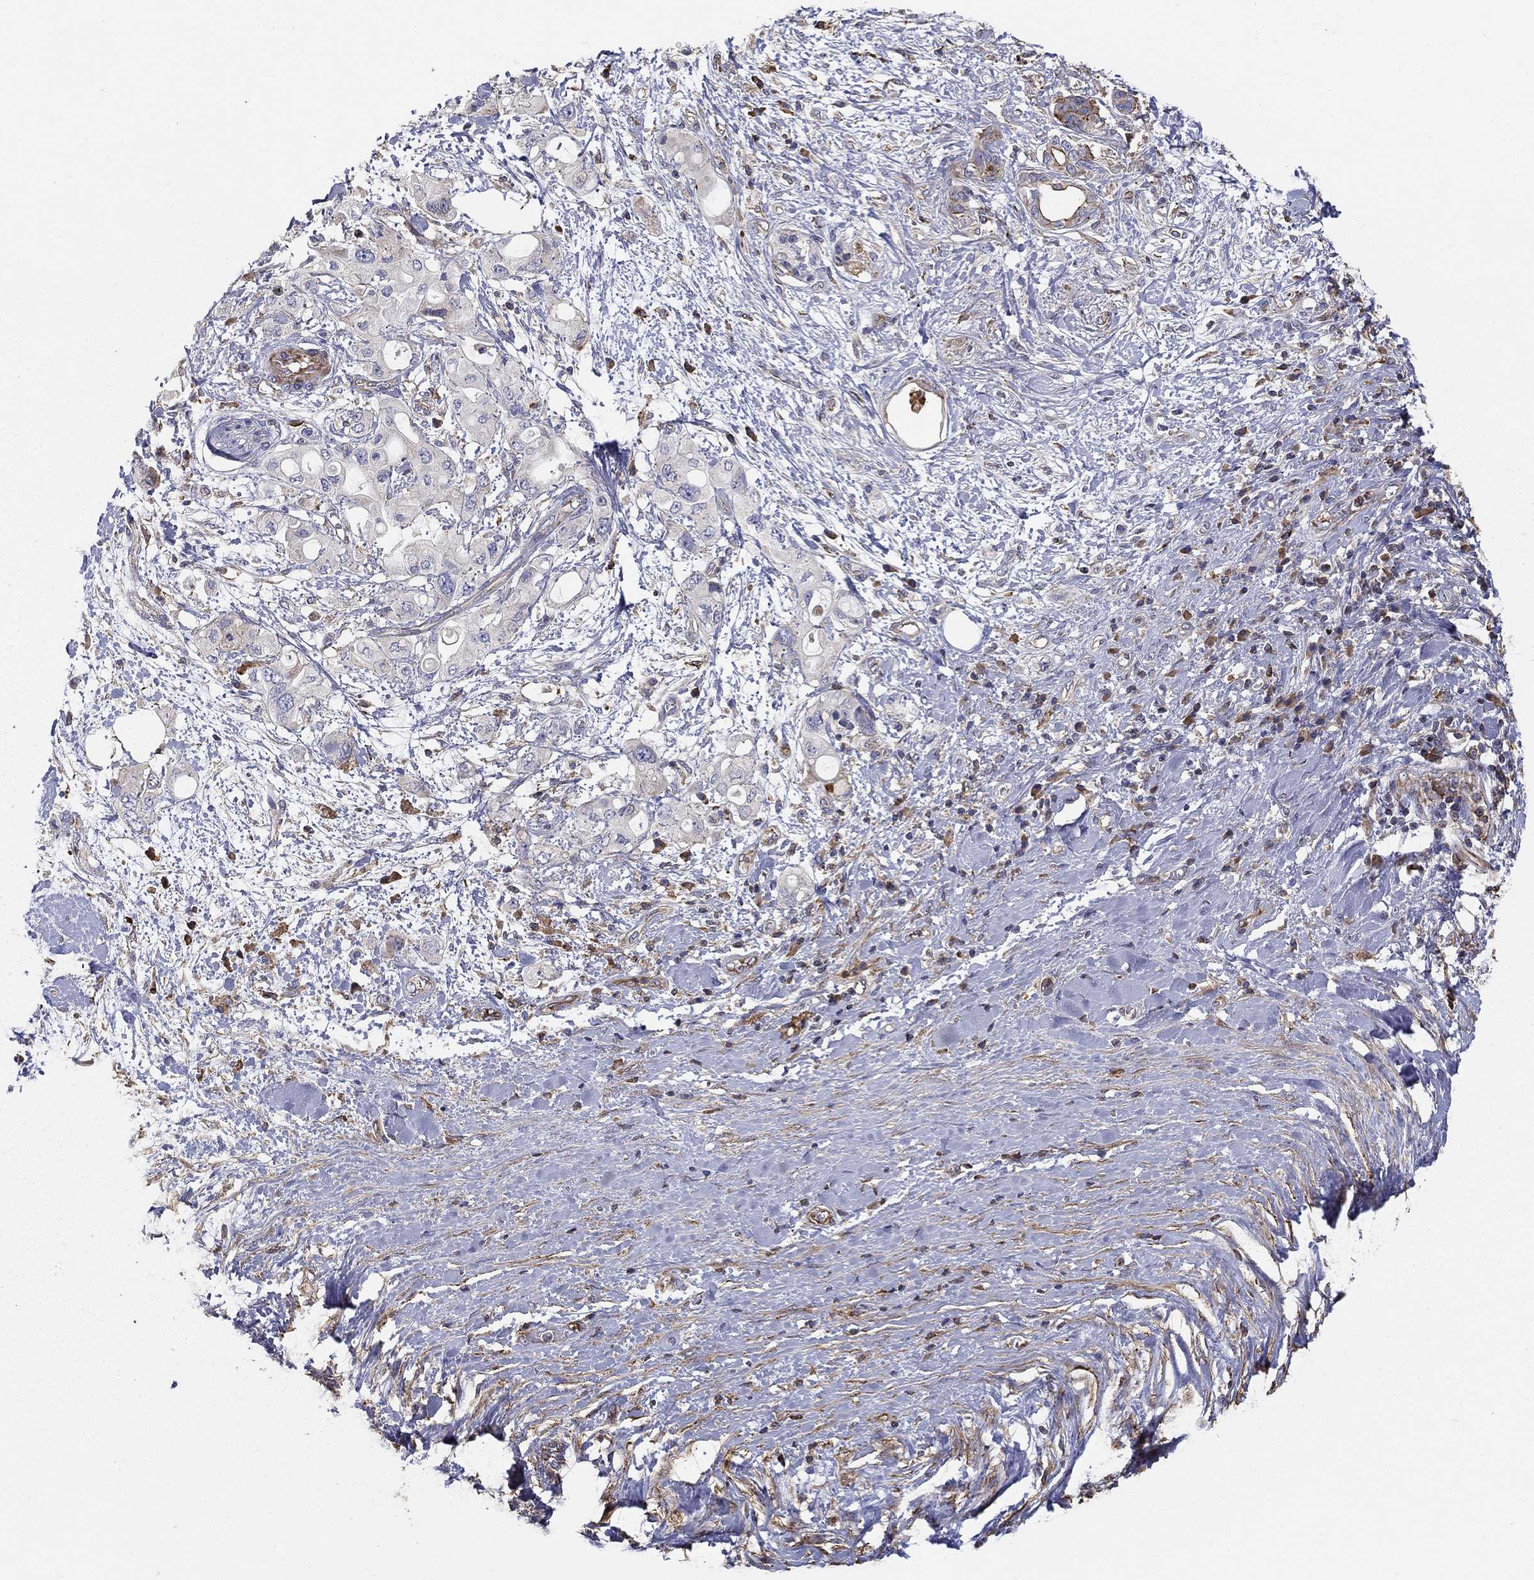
{"staining": {"intensity": "strong", "quantity": "<25%", "location": "cytoplasmic/membranous"}, "tissue": "pancreatic cancer", "cell_type": "Tumor cells", "image_type": "cancer", "snomed": [{"axis": "morphology", "description": "Adenocarcinoma, NOS"}, {"axis": "topography", "description": "Pancreas"}], "caption": "Pancreatic adenocarcinoma tissue shows strong cytoplasmic/membranous staining in about <25% of tumor cells, visualized by immunohistochemistry. (Brightfield microscopy of DAB IHC at high magnification).", "gene": "NPHP1", "patient": {"sex": "female", "age": 56}}